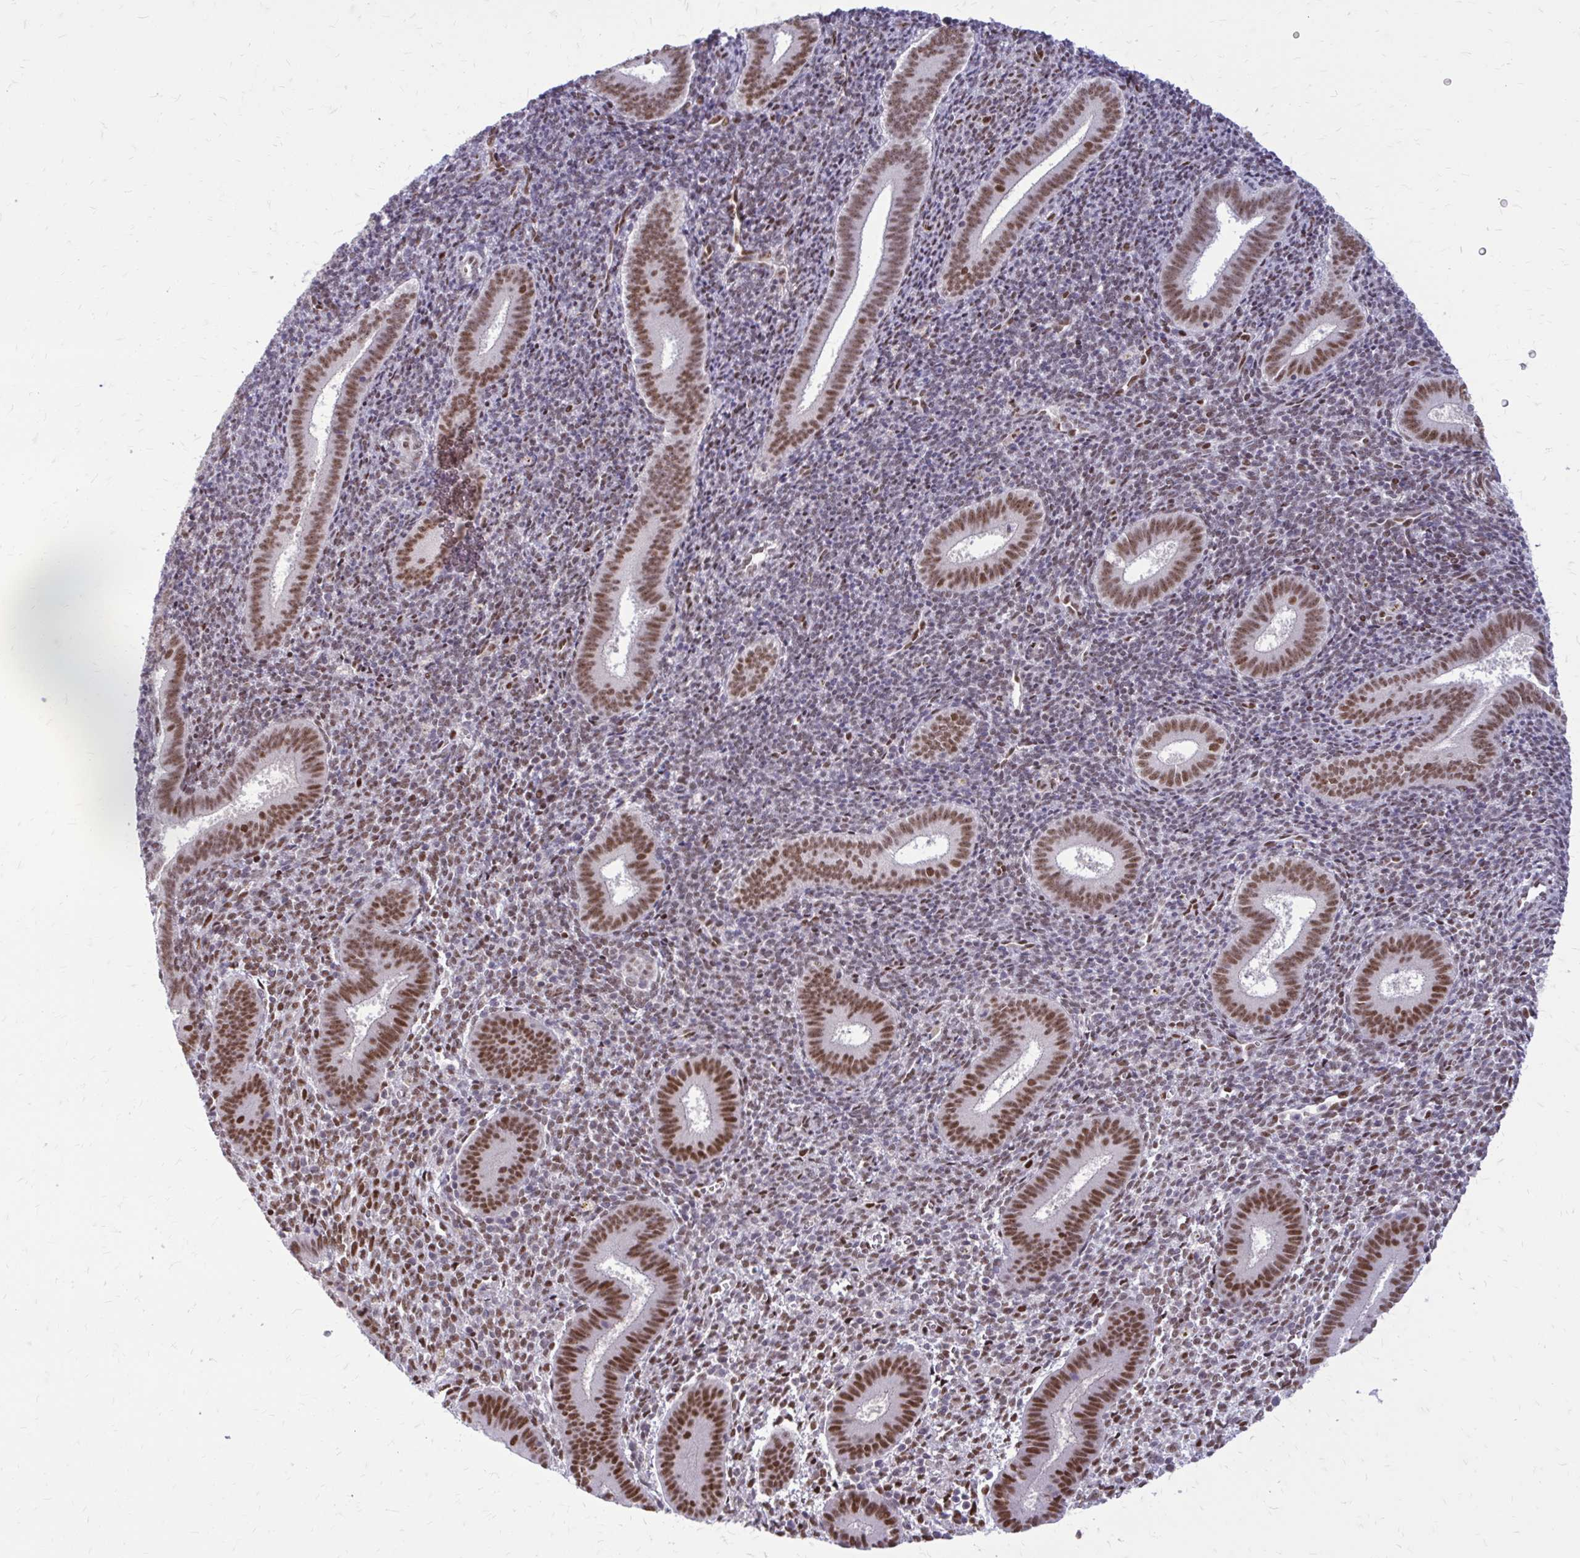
{"staining": {"intensity": "moderate", "quantity": "25%-75%", "location": "nuclear"}, "tissue": "endometrium", "cell_type": "Cells in endometrial stroma", "image_type": "normal", "snomed": [{"axis": "morphology", "description": "Normal tissue, NOS"}, {"axis": "topography", "description": "Endometrium"}], "caption": "A brown stain labels moderate nuclear expression of a protein in cells in endometrial stroma of benign human endometrium. (DAB = brown stain, brightfield microscopy at high magnification).", "gene": "PSME4", "patient": {"sex": "female", "age": 25}}